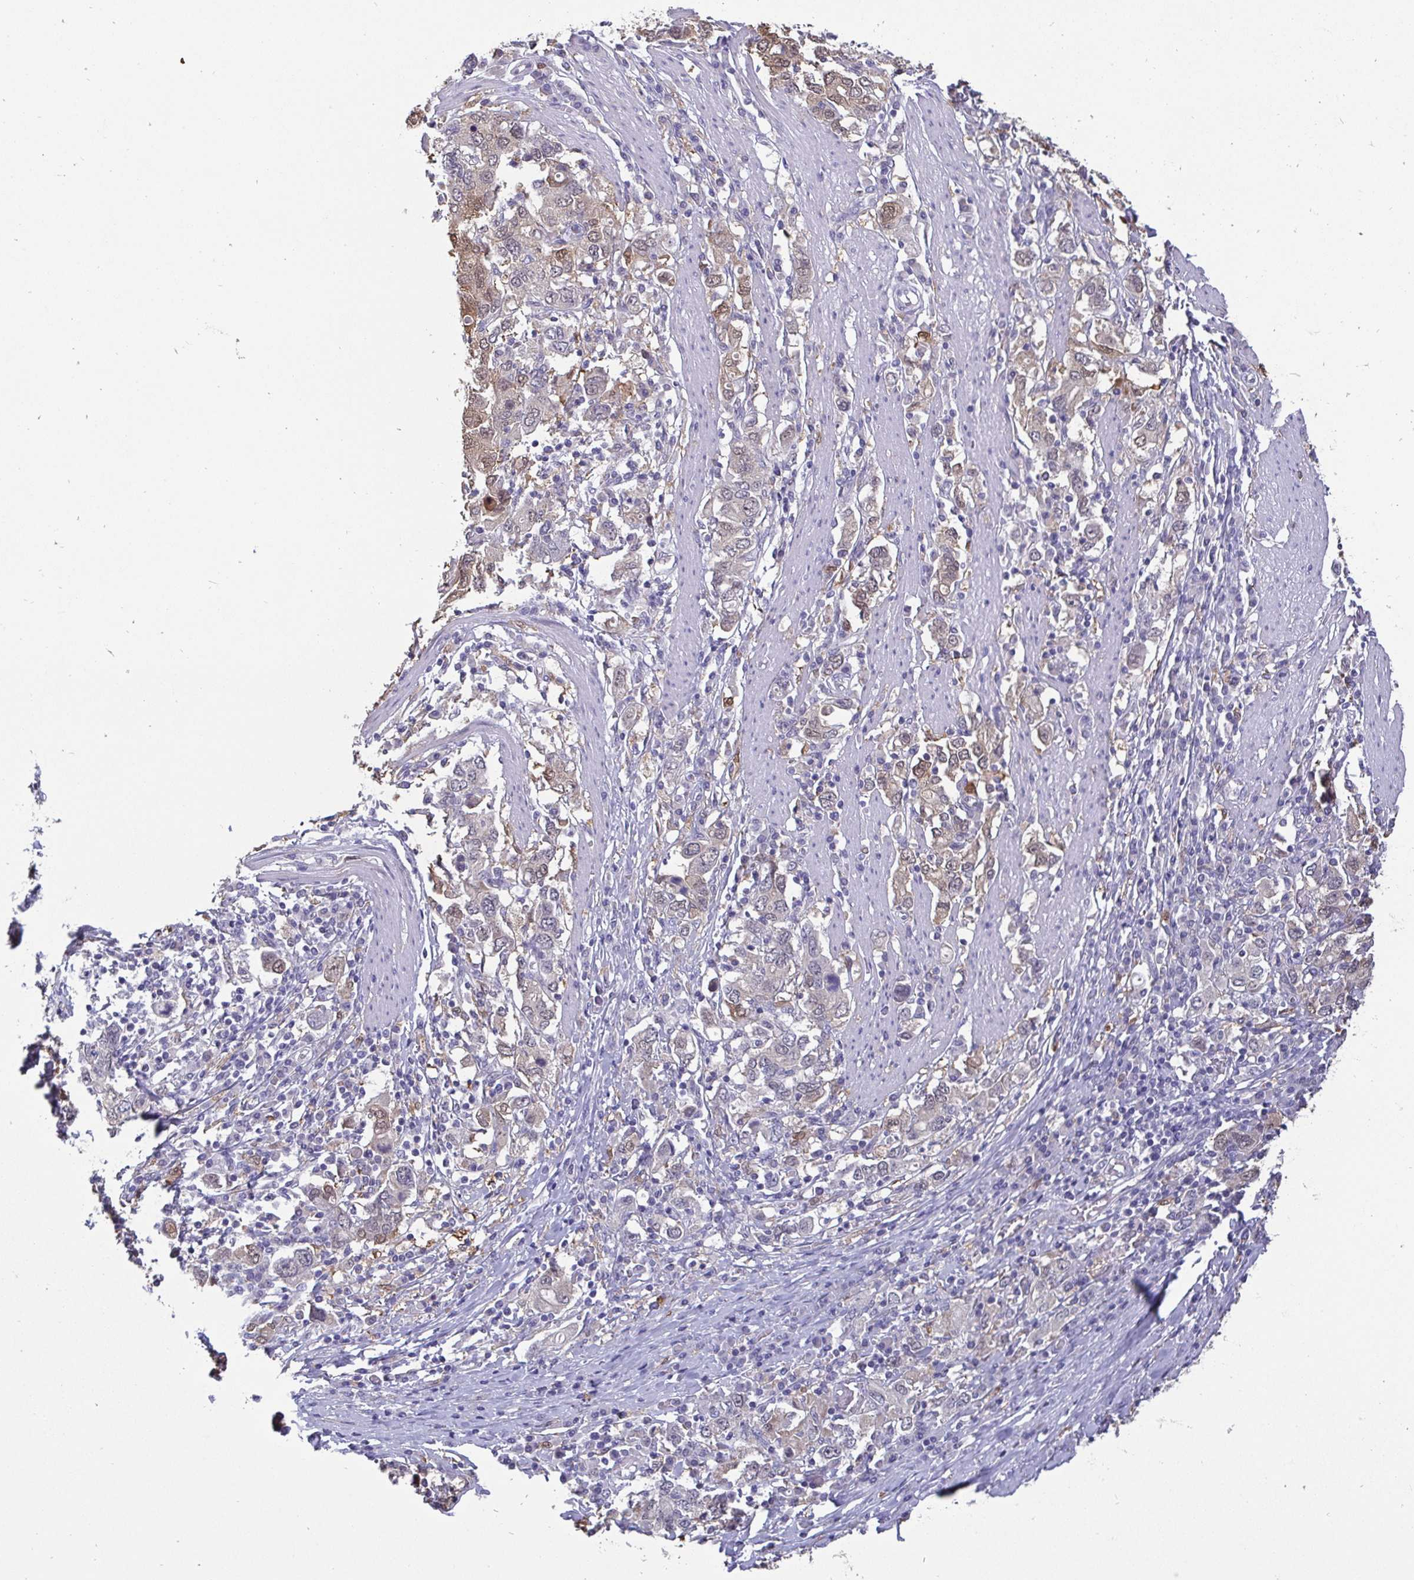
{"staining": {"intensity": "weak", "quantity": "25%-75%", "location": "cytoplasmic/membranous,nuclear"}, "tissue": "stomach cancer", "cell_type": "Tumor cells", "image_type": "cancer", "snomed": [{"axis": "morphology", "description": "Adenocarcinoma, NOS"}, {"axis": "topography", "description": "Stomach, upper"}, {"axis": "topography", "description": "Stomach"}], "caption": "The immunohistochemical stain labels weak cytoplasmic/membranous and nuclear staining in tumor cells of adenocarcinoma (stomach) tissue. (DAB (3,3'-diaminobenzidine) IHC, brown staining for protein, blue staining for nuclei).", "gene": "IDH1", "patient": {"sex": "male", "age": 62}}